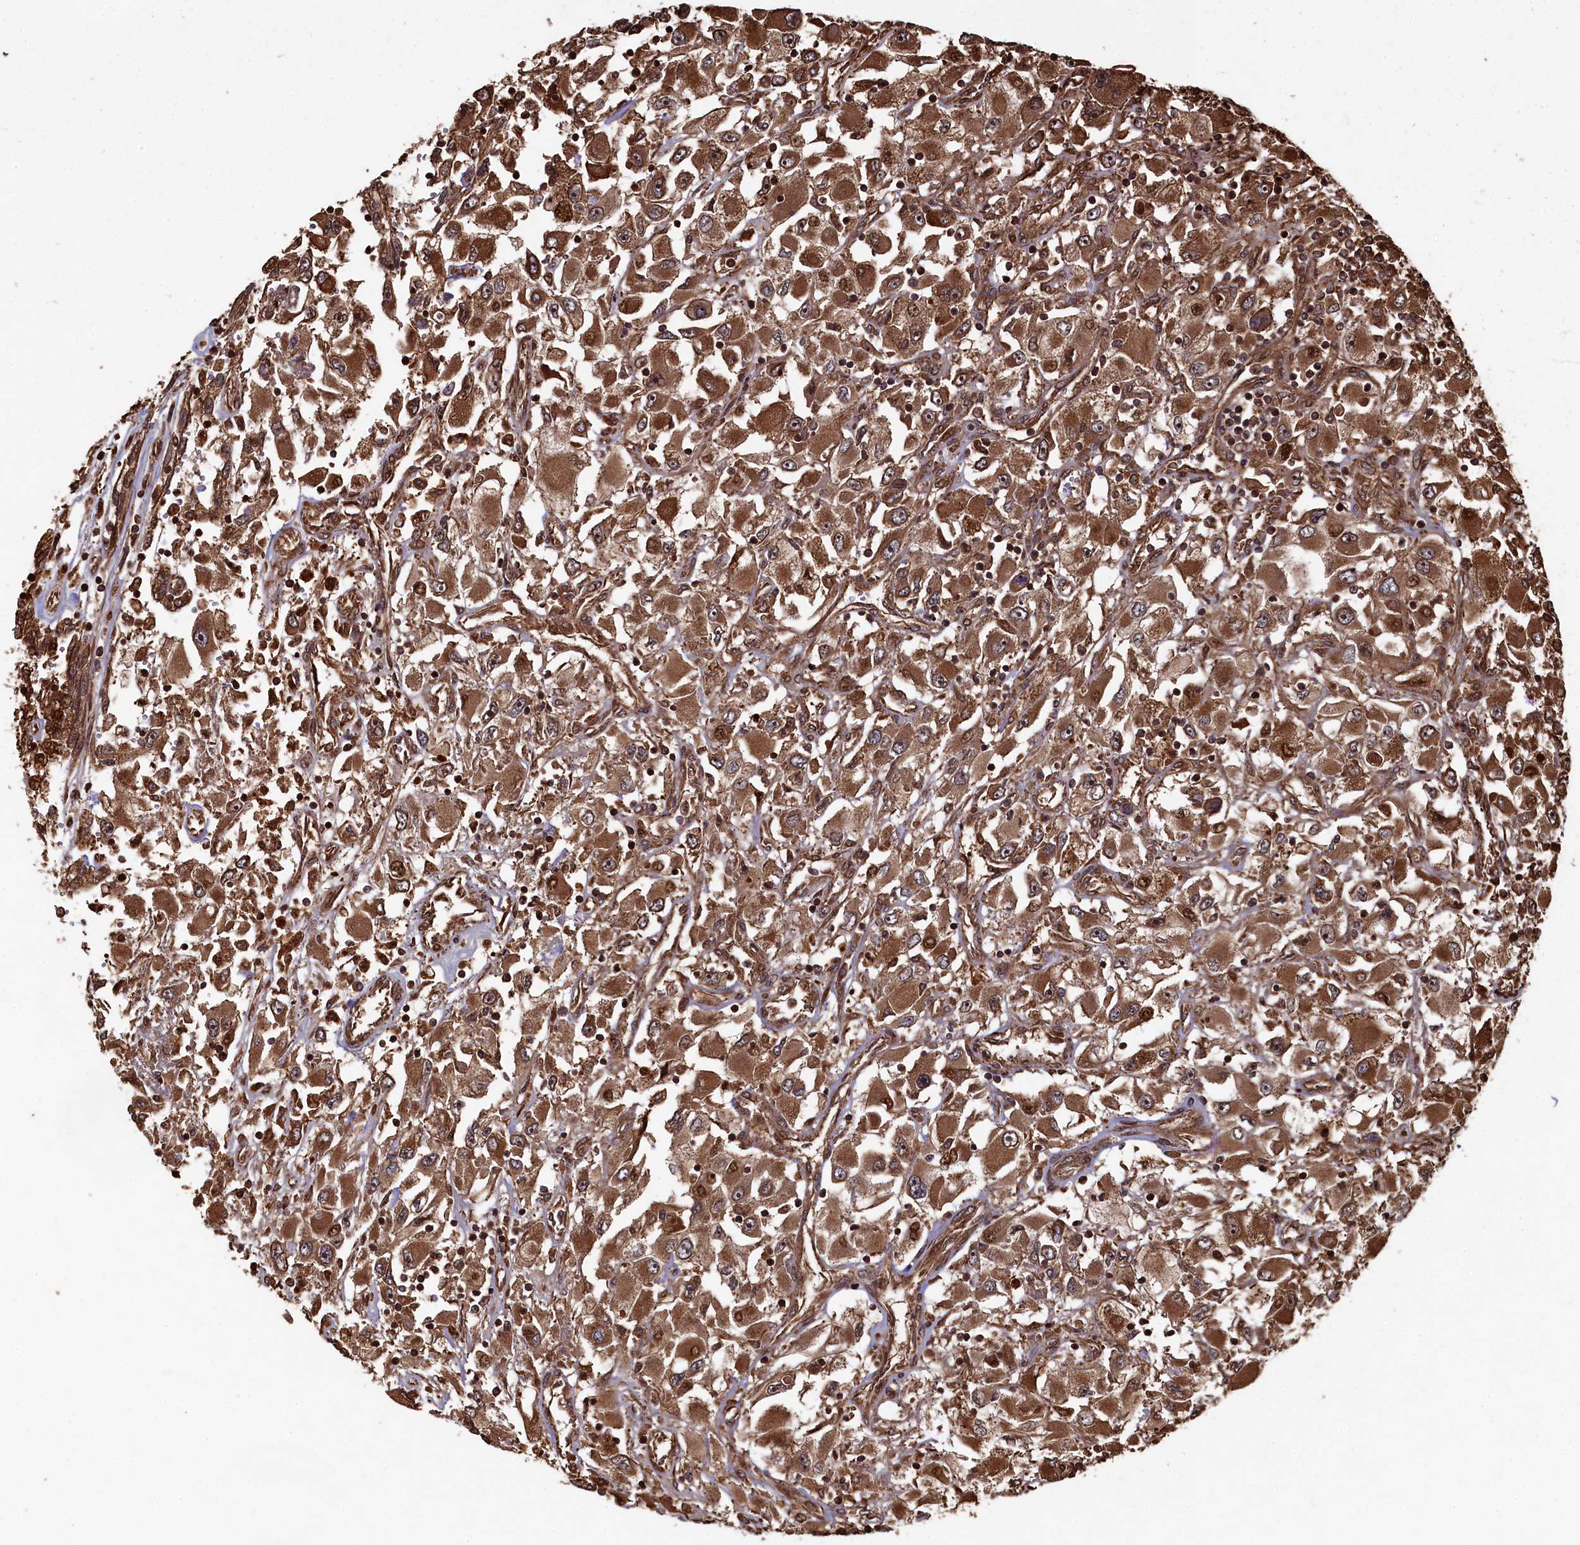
{"staining": {"intensity": "strong", "quantity": ">75%", "location": "cytoplasmic/membranous"}, "tissue": "renal cancer", "cell_type": "Tumor cells", "image_type": "cancer", "snomed": [{"axis": "morphology", "description": "Adenocarcinoma, NOS"}, {"axis": "topography", "description": "Kidney"}], "caption": "Tumor cells display high levels of strong cytoplasmic/membranous expression in approximately >75% of cells in adenocarcinoma (renal).", "gene": "PIGN", "patient": {"sex": "female", "age": 52}}